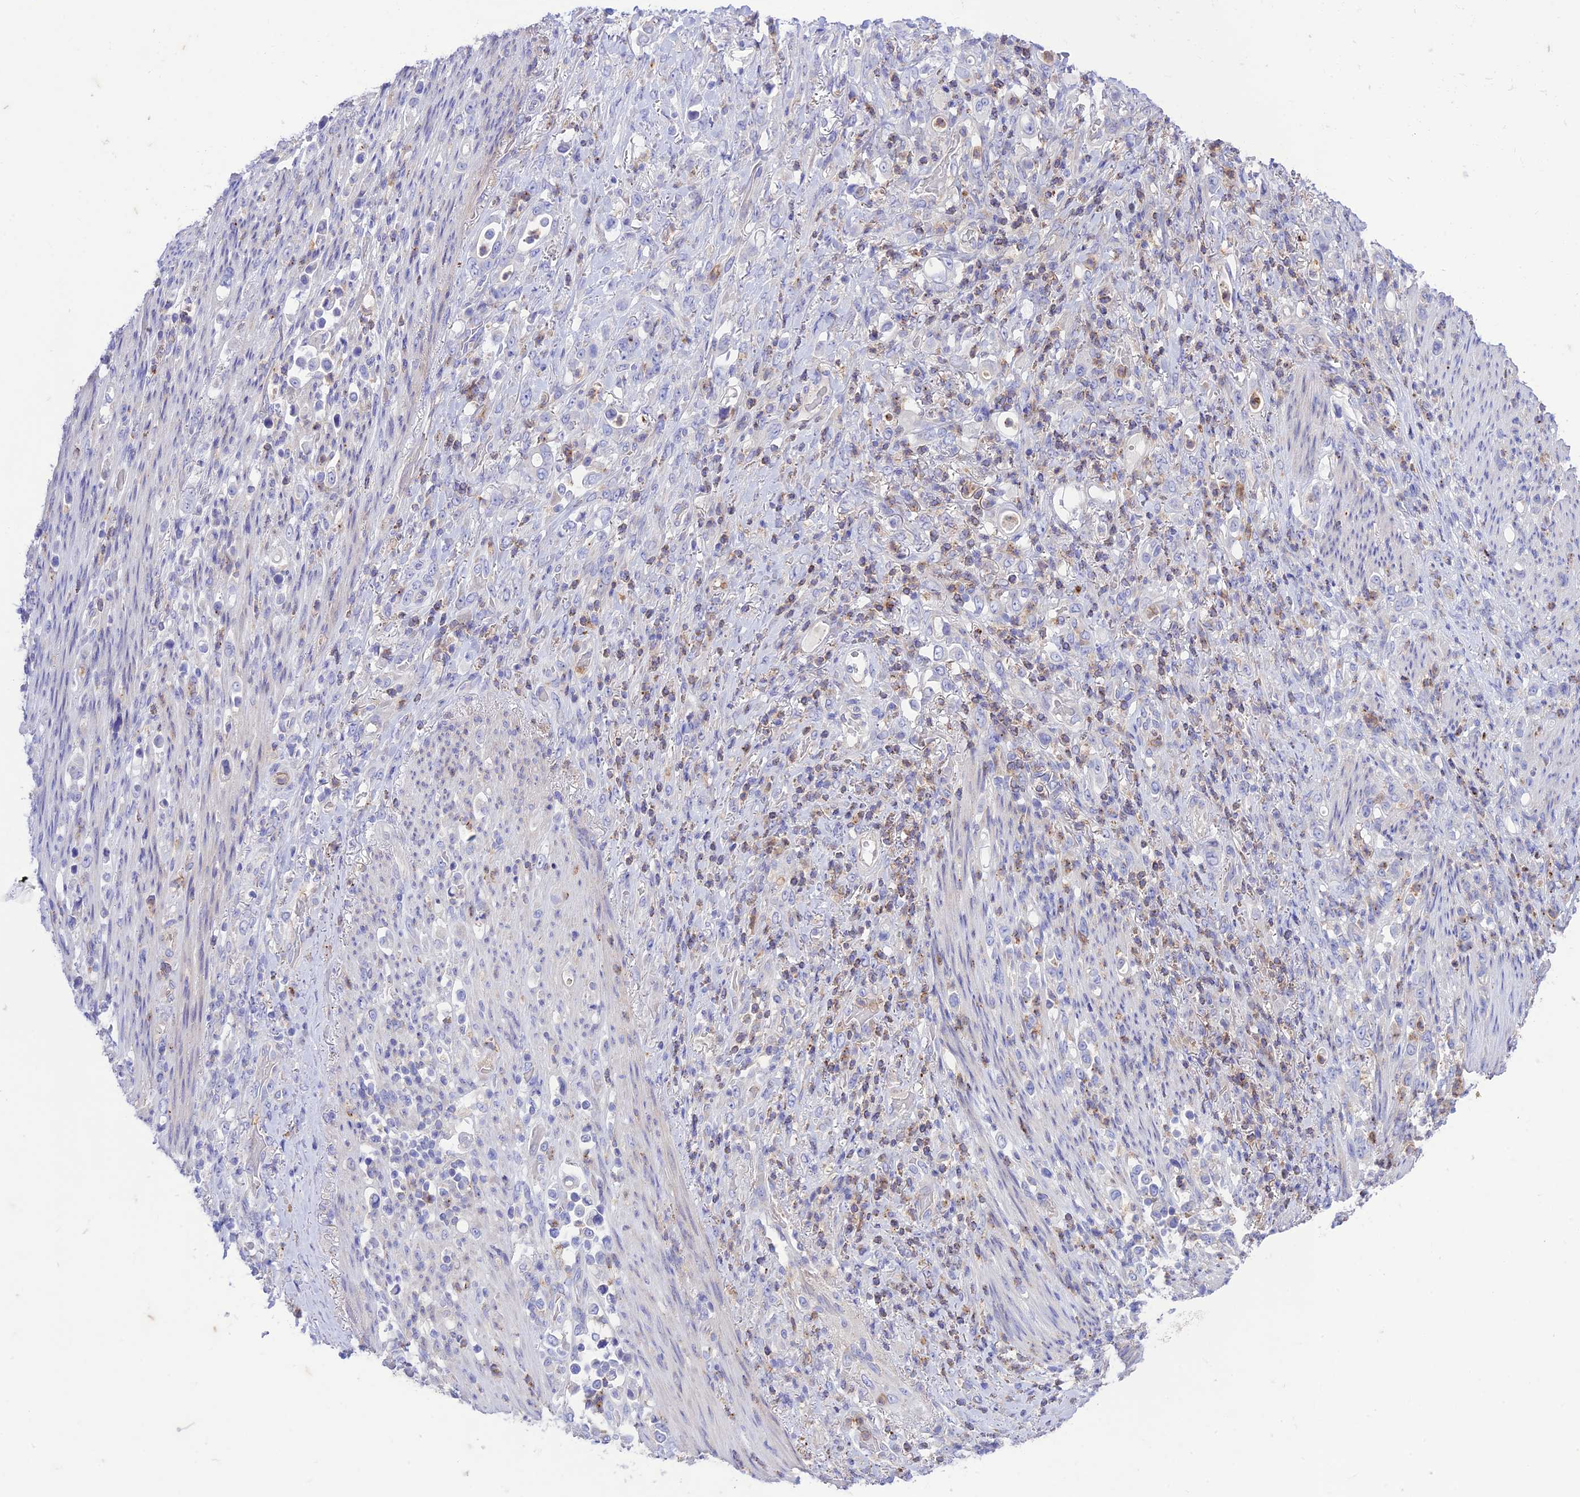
{"staining": {"intensity": "negative", "quantity": "none", "location": "none"}, "tissue": "stomach cancer", "cell_type": "Tumor cells", "image_type": "cancer", "snomed": [{"axis": "morphology", "description": "Normal tissue, NOS"}, {"axis": "morphology", "description": "Adenocarcinoma, NOS"}, {"axis": "topography", "description": "Stomach"}], "caption": "This is an immunohistochemistry image of stomach cancer. There is no positivity in tumor cells.", "gene": "CHSY3", "patient": {"sex": "female", "age": 79}}